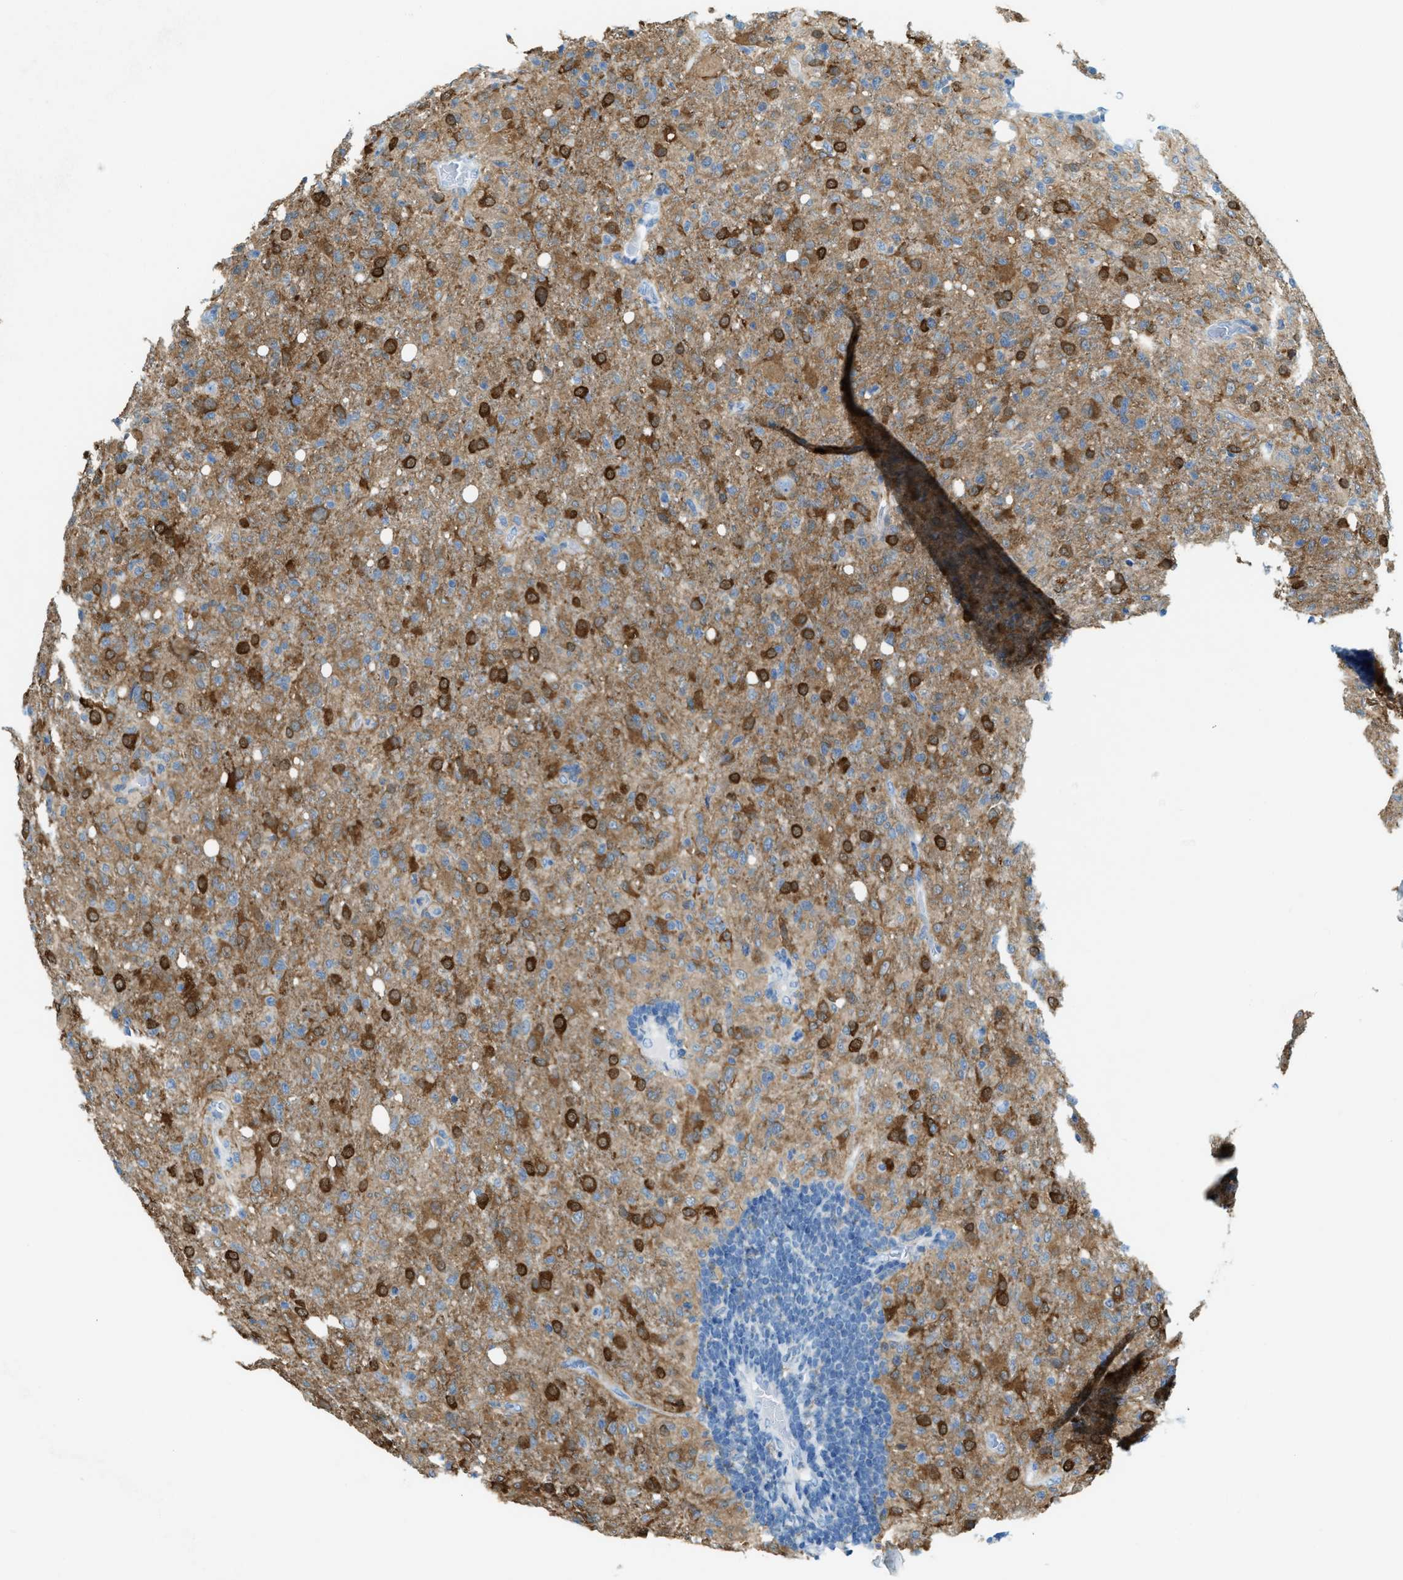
{"staining": {"intensity": "strong", "quantity": "25%-75%", "location": "cytoplasmic/membranous"}, "tissue": "glioma", "cell_type": "Tumor cells", "image_type": "cancer", "snomed": [{"axis": "morphology", "description": "Glioma, malignant, High grade"}, {"axis": "topography", "description": "Brain"}], "caption": "High-magnification brightfield microscopy of high-grade glioma (malignant) stained with DAB (brown) and counterstained with hematoxylin (blue). tumor cells exhibit strong cytoplasmic/membranous staining is appreciated in about25%-75% of cells.", "gene": "MATCAP2", "patient": {"sex": "female", "age": 57}}